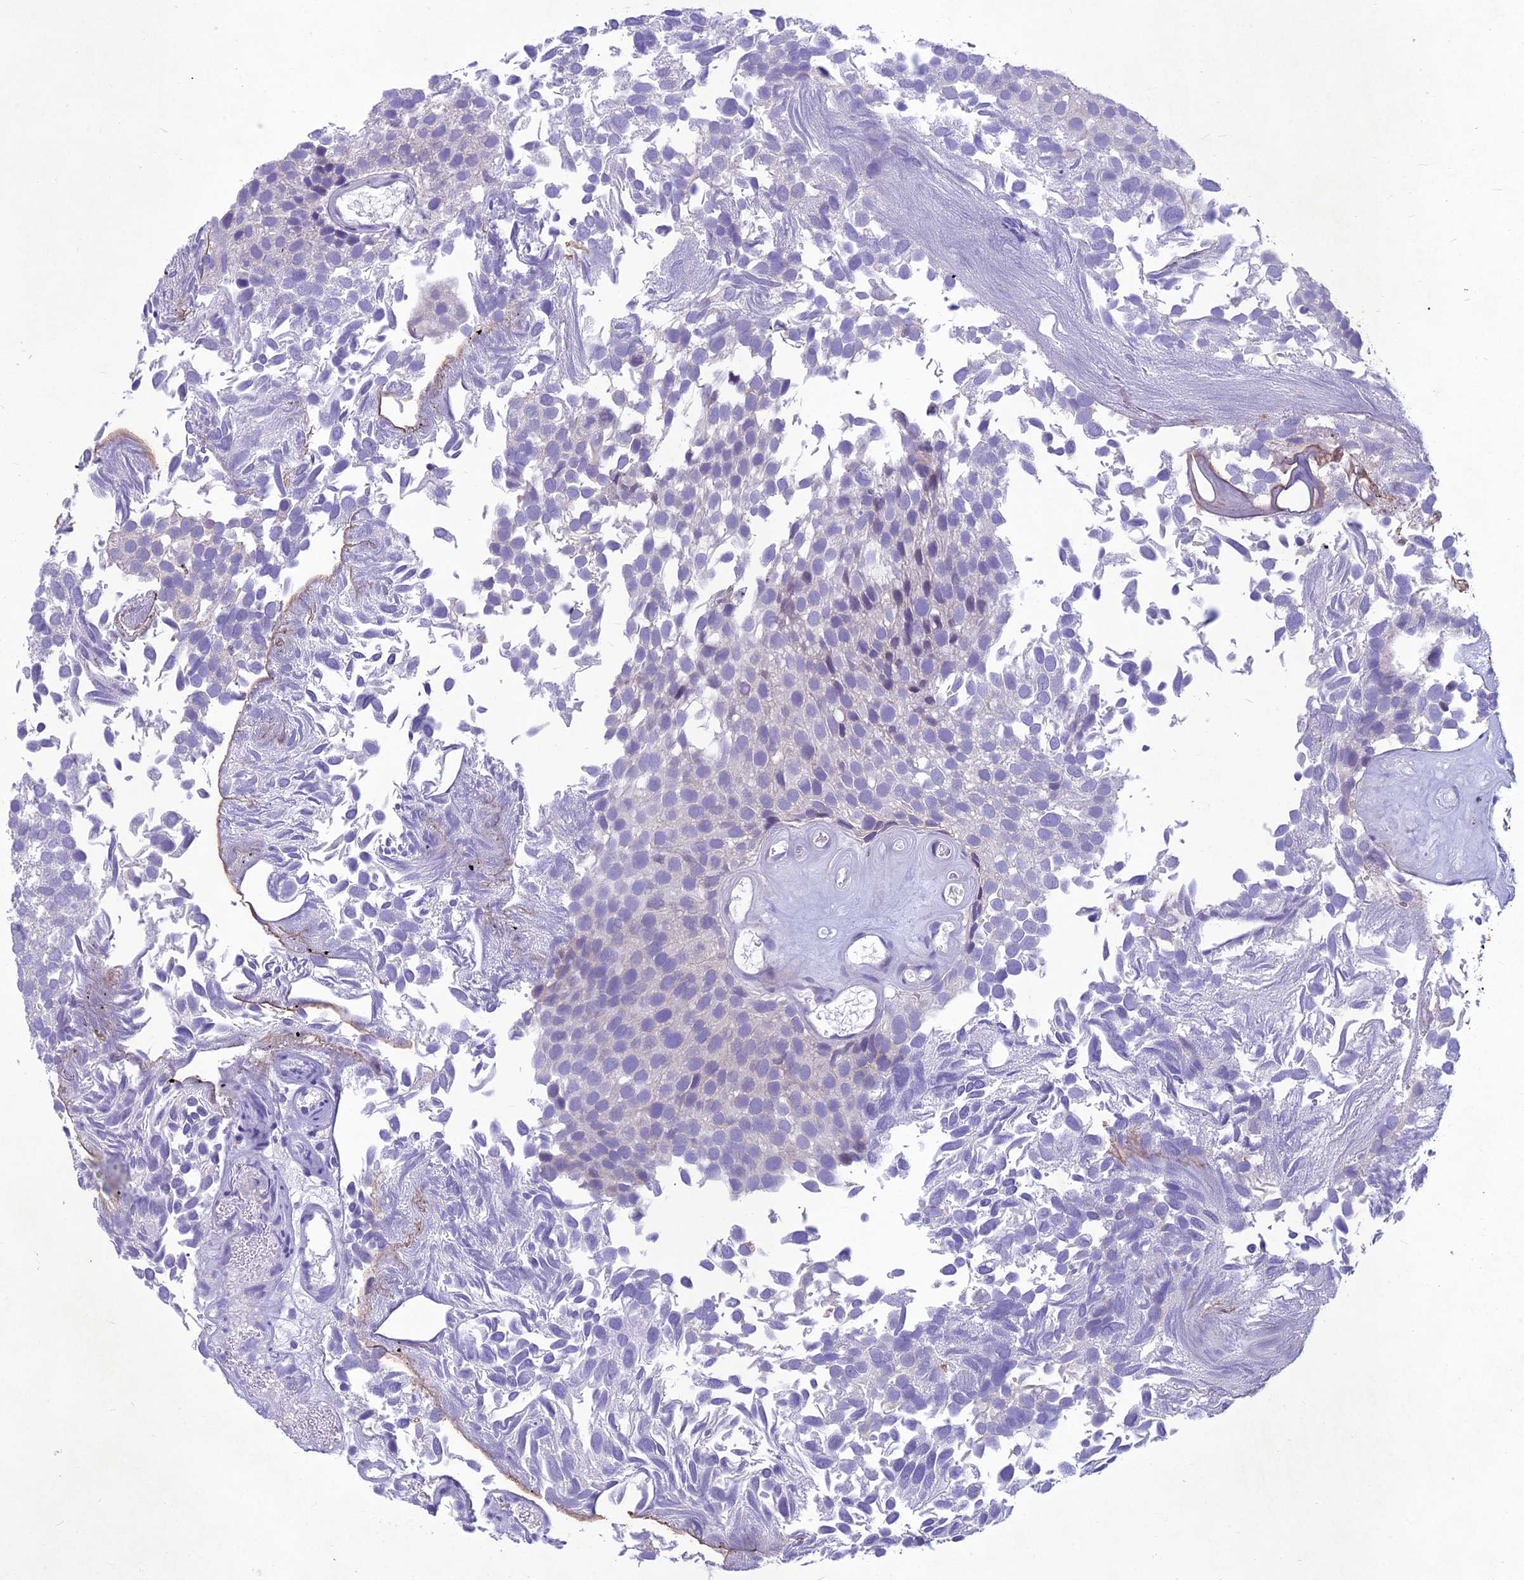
{"staining": {"intensity": "negative", "quantity": "none", "location": "none"}, "tissue": "urothelial cancer", "cell_type": "Tumor cells", "image_type": "cancer", "snomed": [{"axis": "morphology", "description": "Urothelial carcinoma, Low grade"}, {"axis": "topography", "description": "Urinary bladder"}], "caption": "Protein analysis of urothelial cancer displays no significant expression in tumor cells.", "gene": "IFT172", "patient": {"sex": "male", "age": 89}}